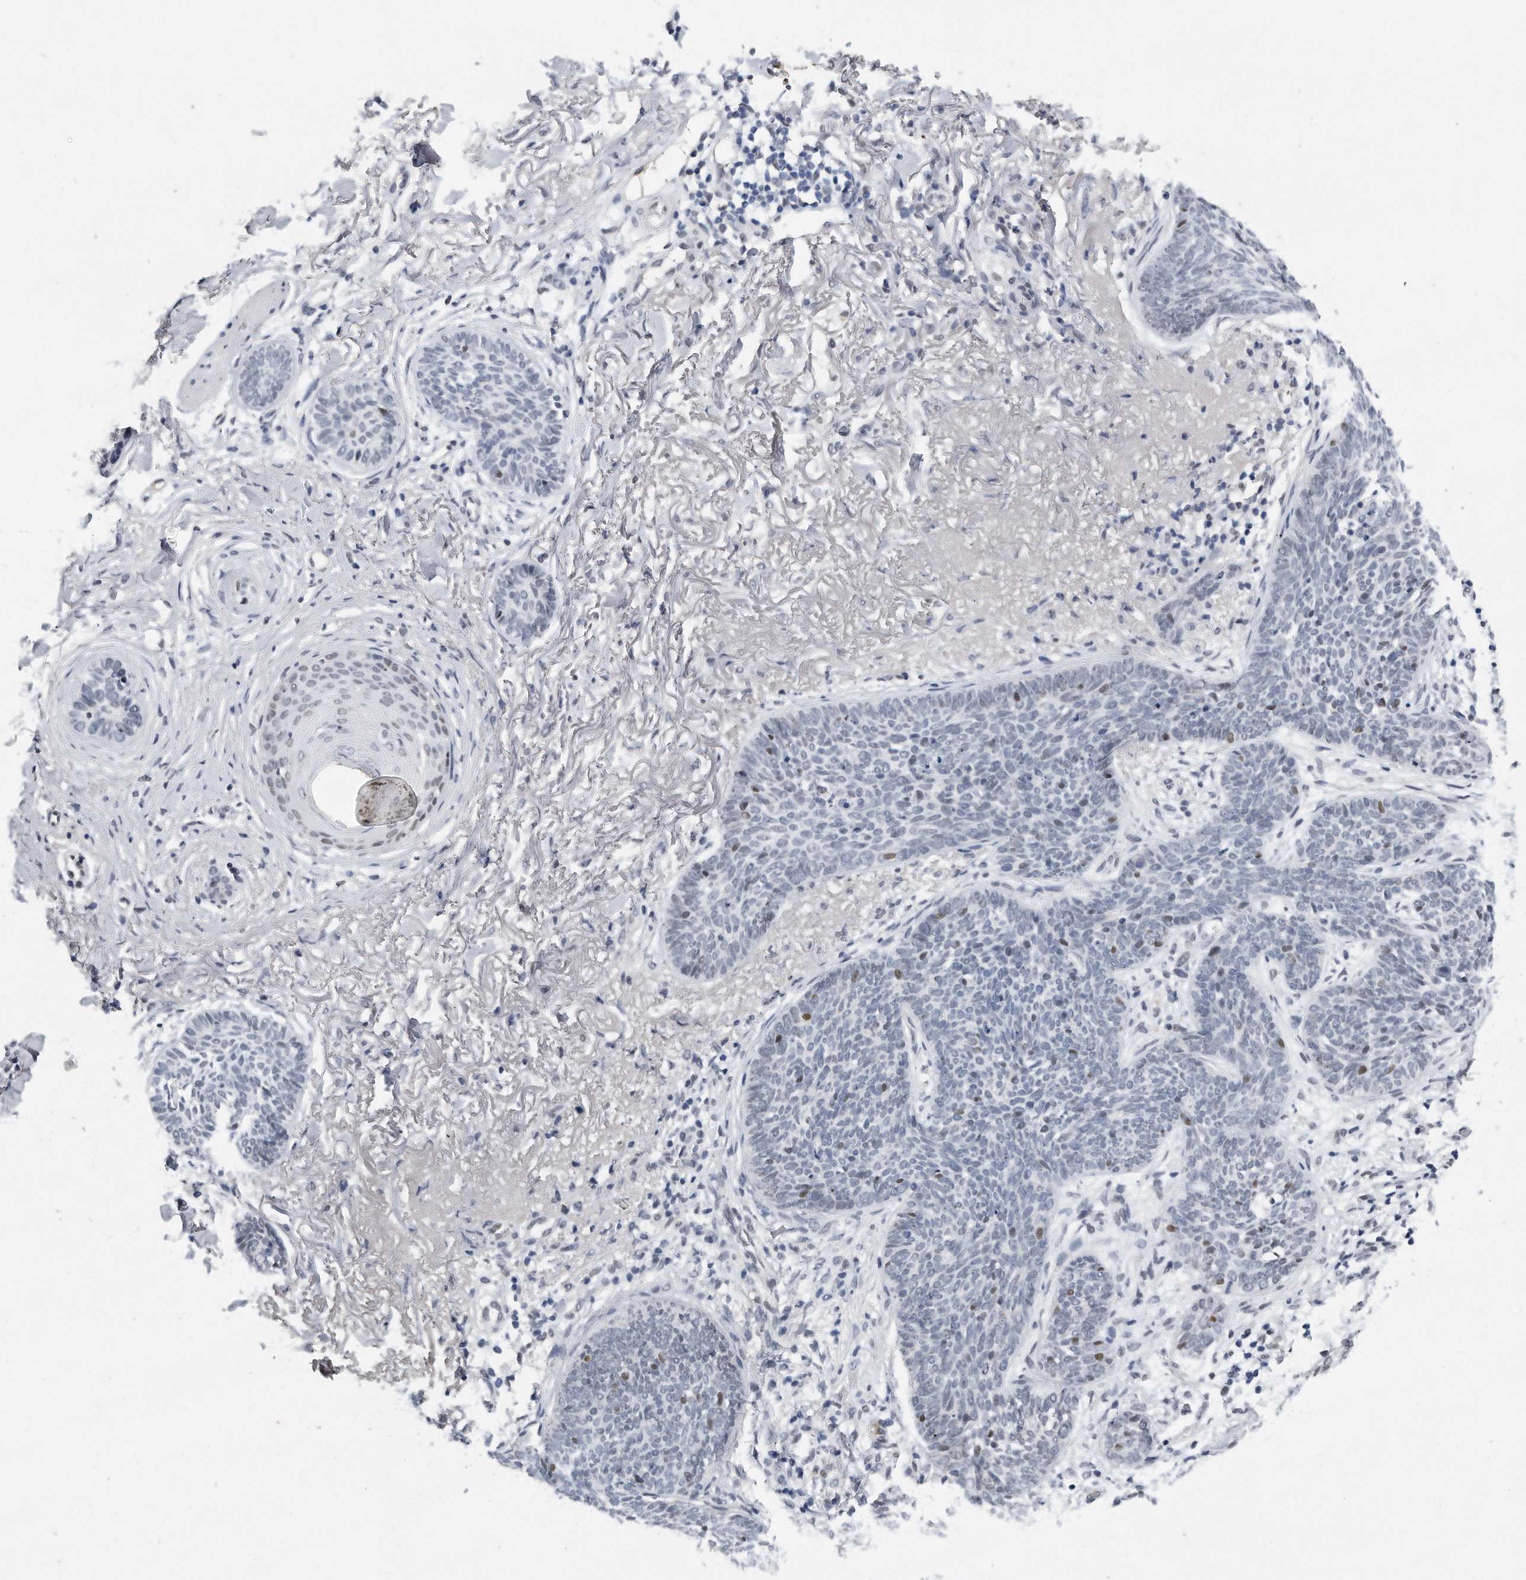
{"staining": {"intensity": "negative", "quantity": "none", "location": "none"}, "tissue": "skin cancer", "cell_type": "Tumor cells", "image_type": "cancer", "snomed": [{"axis": "morphology", "description": "Basal cell carcinoma"}, {"axis": "topography", "description": "Skin"}], "caption": "This is an IHC image of human basal cell carcinoma (skin). There is no expression in tumor cells.", "gene": "CTBP2", "patient": {"sex": "female", "age": 70}}